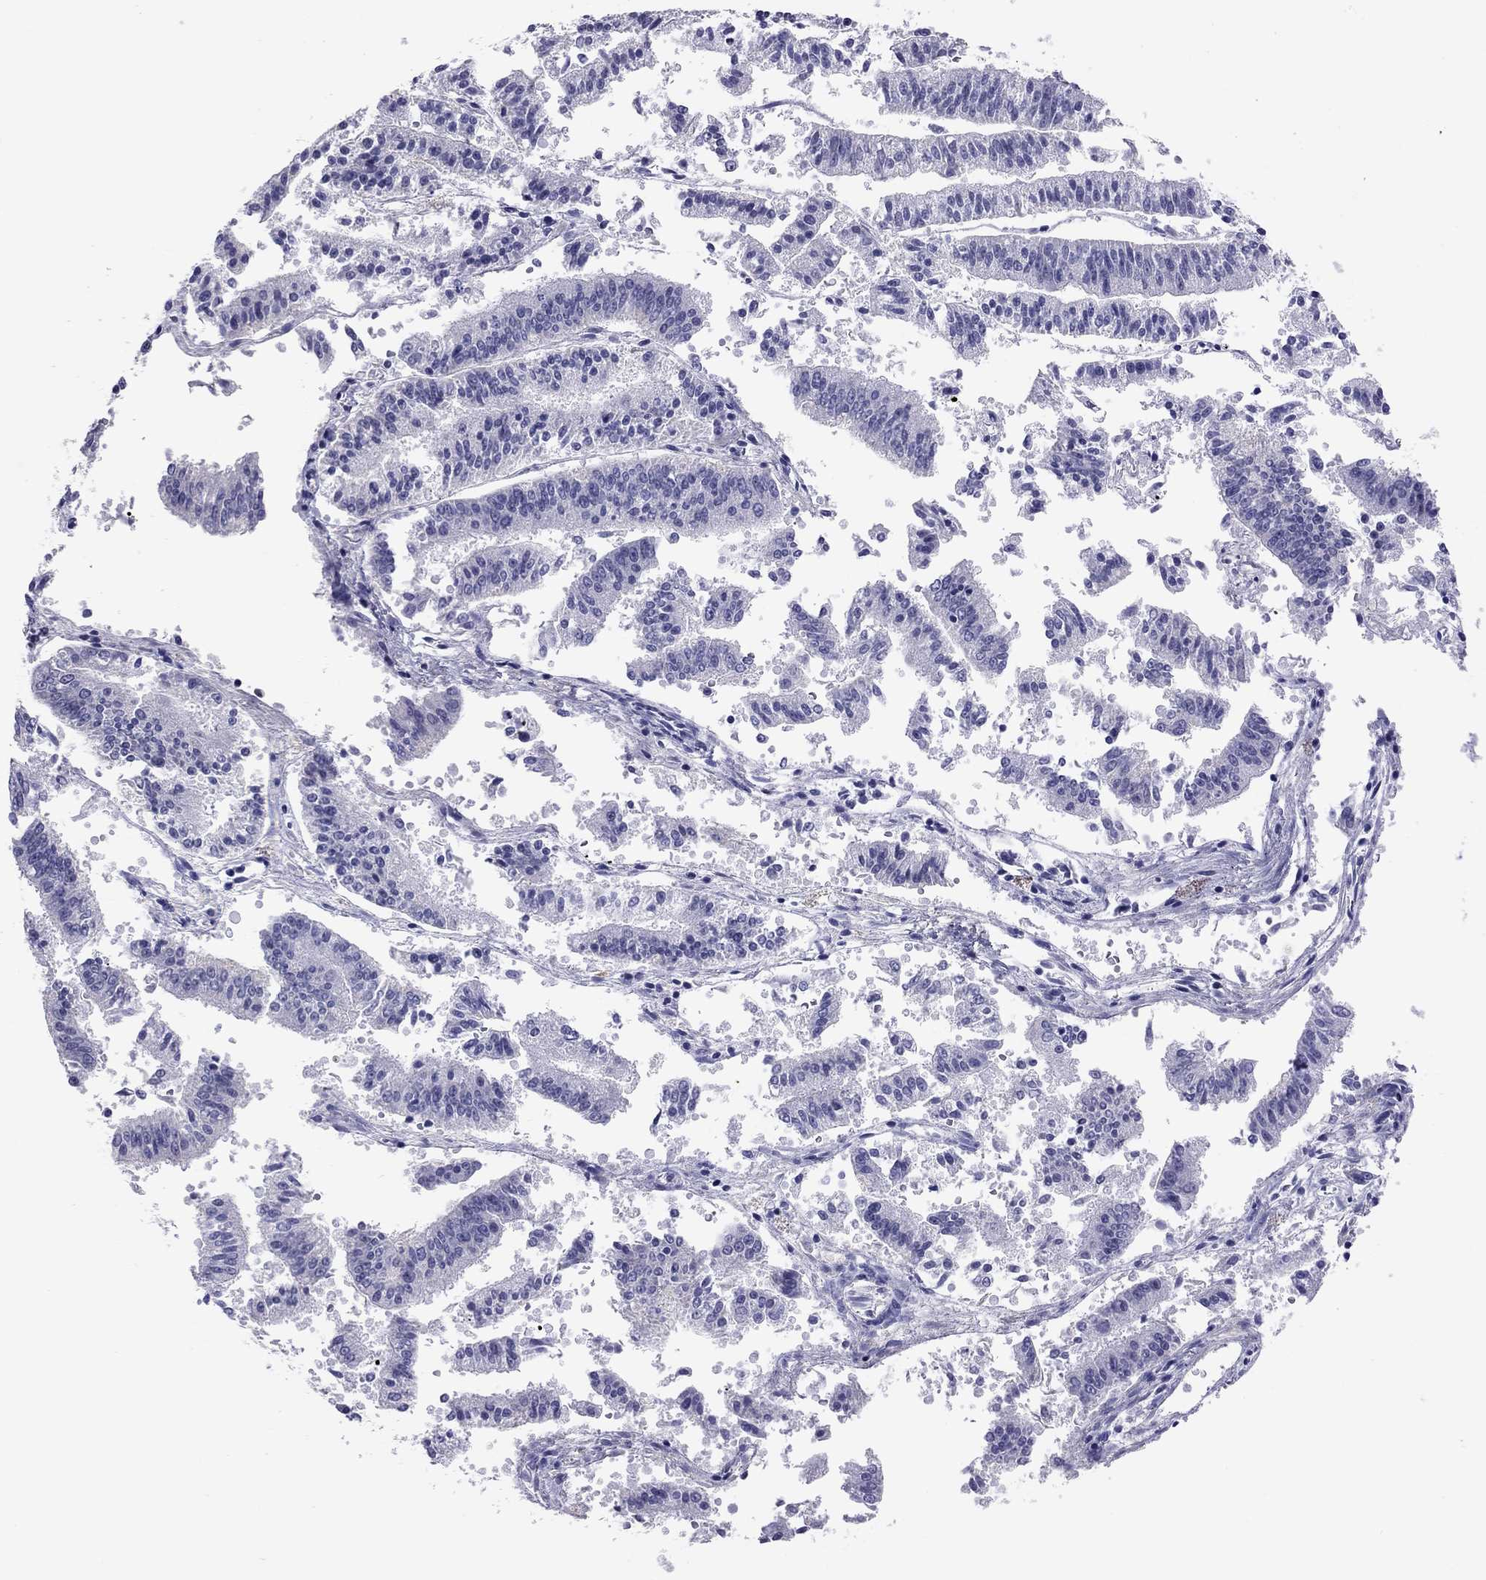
{"staining": {"intensity": "negative", "quantity": "none", "location": "none"}, "tissue": "endometrial cancer", "cell_type": "Tumor cells", "image_type": "cancer", "snomed": [{"axis": "morphology", "description": "Adenocarcinoma, NOS"}, {"axis": "topography", "description": "Endometrium"}], "caption": "Tumor cells show no significant positivity in adenocarcinoma (endometrial). Brightfield microscopy of IHC stained with DAB (brown) and hematoxylin (blue), captured at high magnification.", "gene": "ARMC12", "patient": {"sex": "female", "age": 66}}